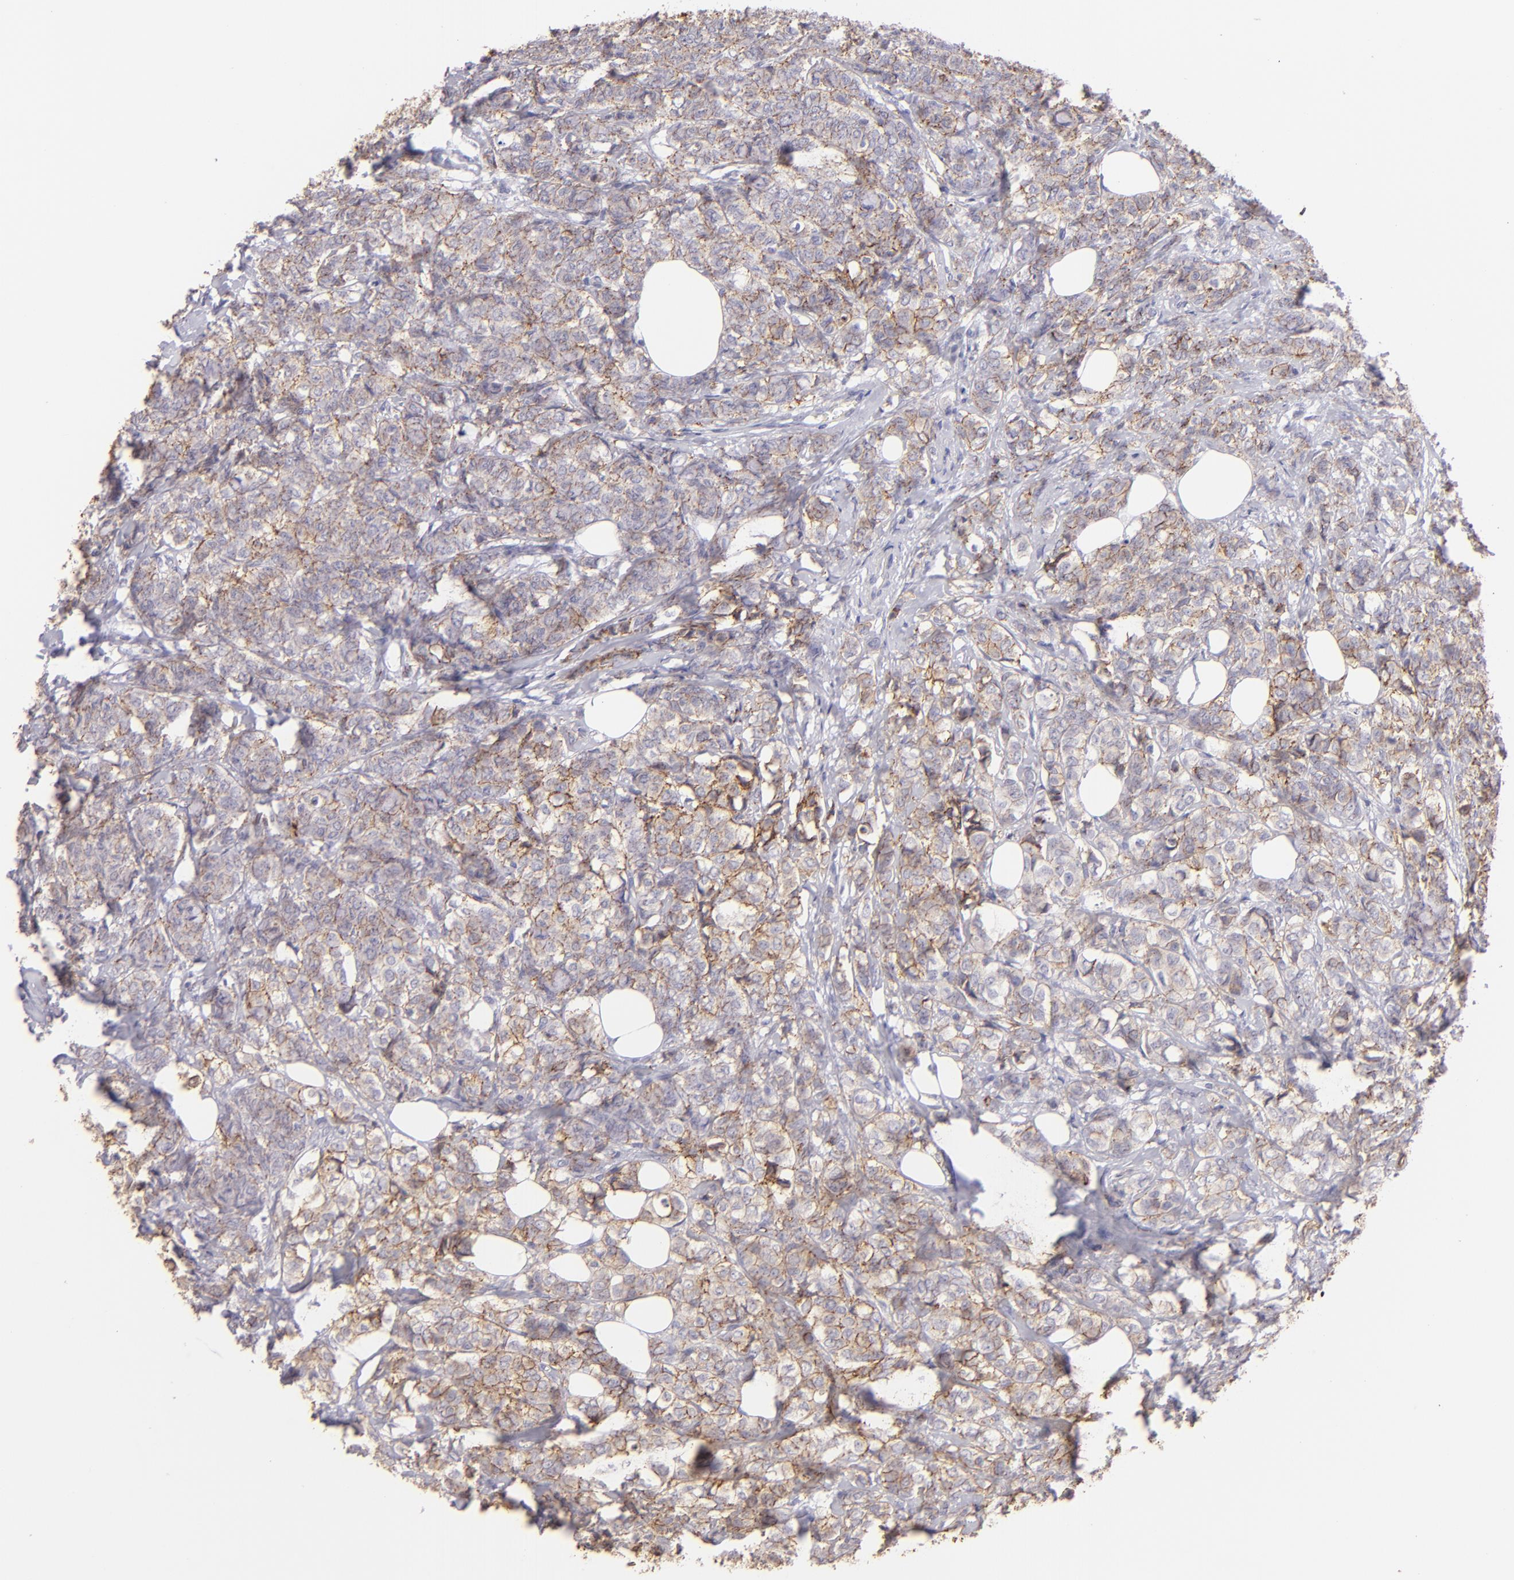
{"staining": {"intensity": "moderate", "quantity": "25%-75%", "location": "cytoplasmic/membranous"}, "tissue": "breast cancer", "cell_type": "Tumor cells", "image_type": "cancer", "snomed": [{"axis": "morphology", "description": "Lobular carcinoma"}, {"axis": "topography", "description": "Breast"}], "caption": "IHC micrograph of lobular carcinoma (breast) stained for a protein (brown), which shows medium levels of moderate cytoplasmic/membranous positivity in about 25%-75% of tumor cells.", "gene": "CLDN4", "patient": {"sex": "female", "age": 60}}